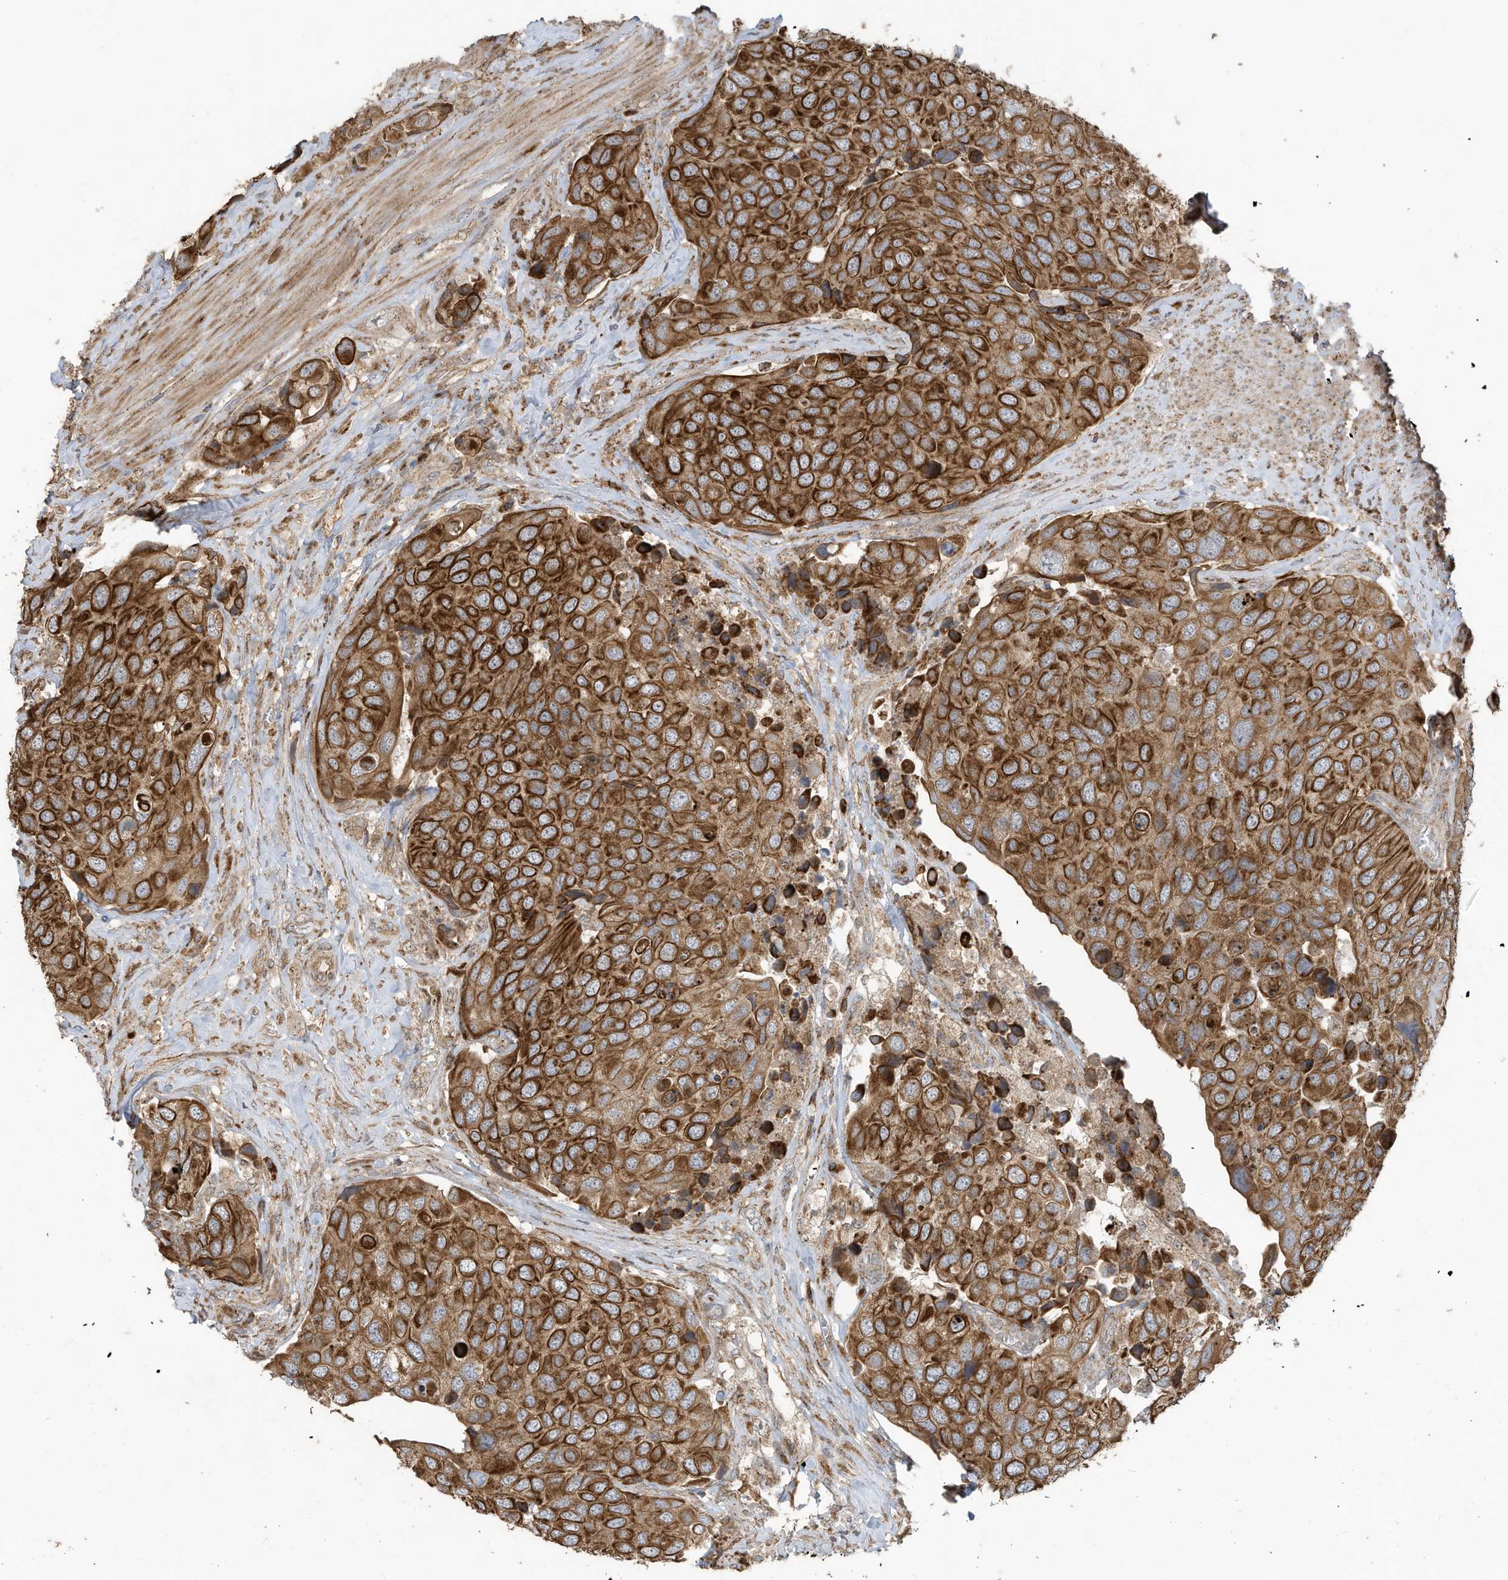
{"staining": {"intensity": "moderate", "quantity": ">75%", "location": "cytoplasmic/membranous"}, "tissue": "urothelial cancer", "cell_type": "Tumor cells", "image_type": "cancer", "snomed": [{"axis": "morphology", "description": "Urothelial carcinoma, High grade"}, {"axis": "topography", "description": "Urinary bladder"}], "caption": "Protein staining reveals moderate cytoplasmic/membranous positivity in approximately >75% of tumor cells in high-grade urothelial carcinoma. (Brightfield microscopy of DAB IHC at high magnification).", "gene": "C2orf74", "patient": {"sex": "male", "age": 74}}